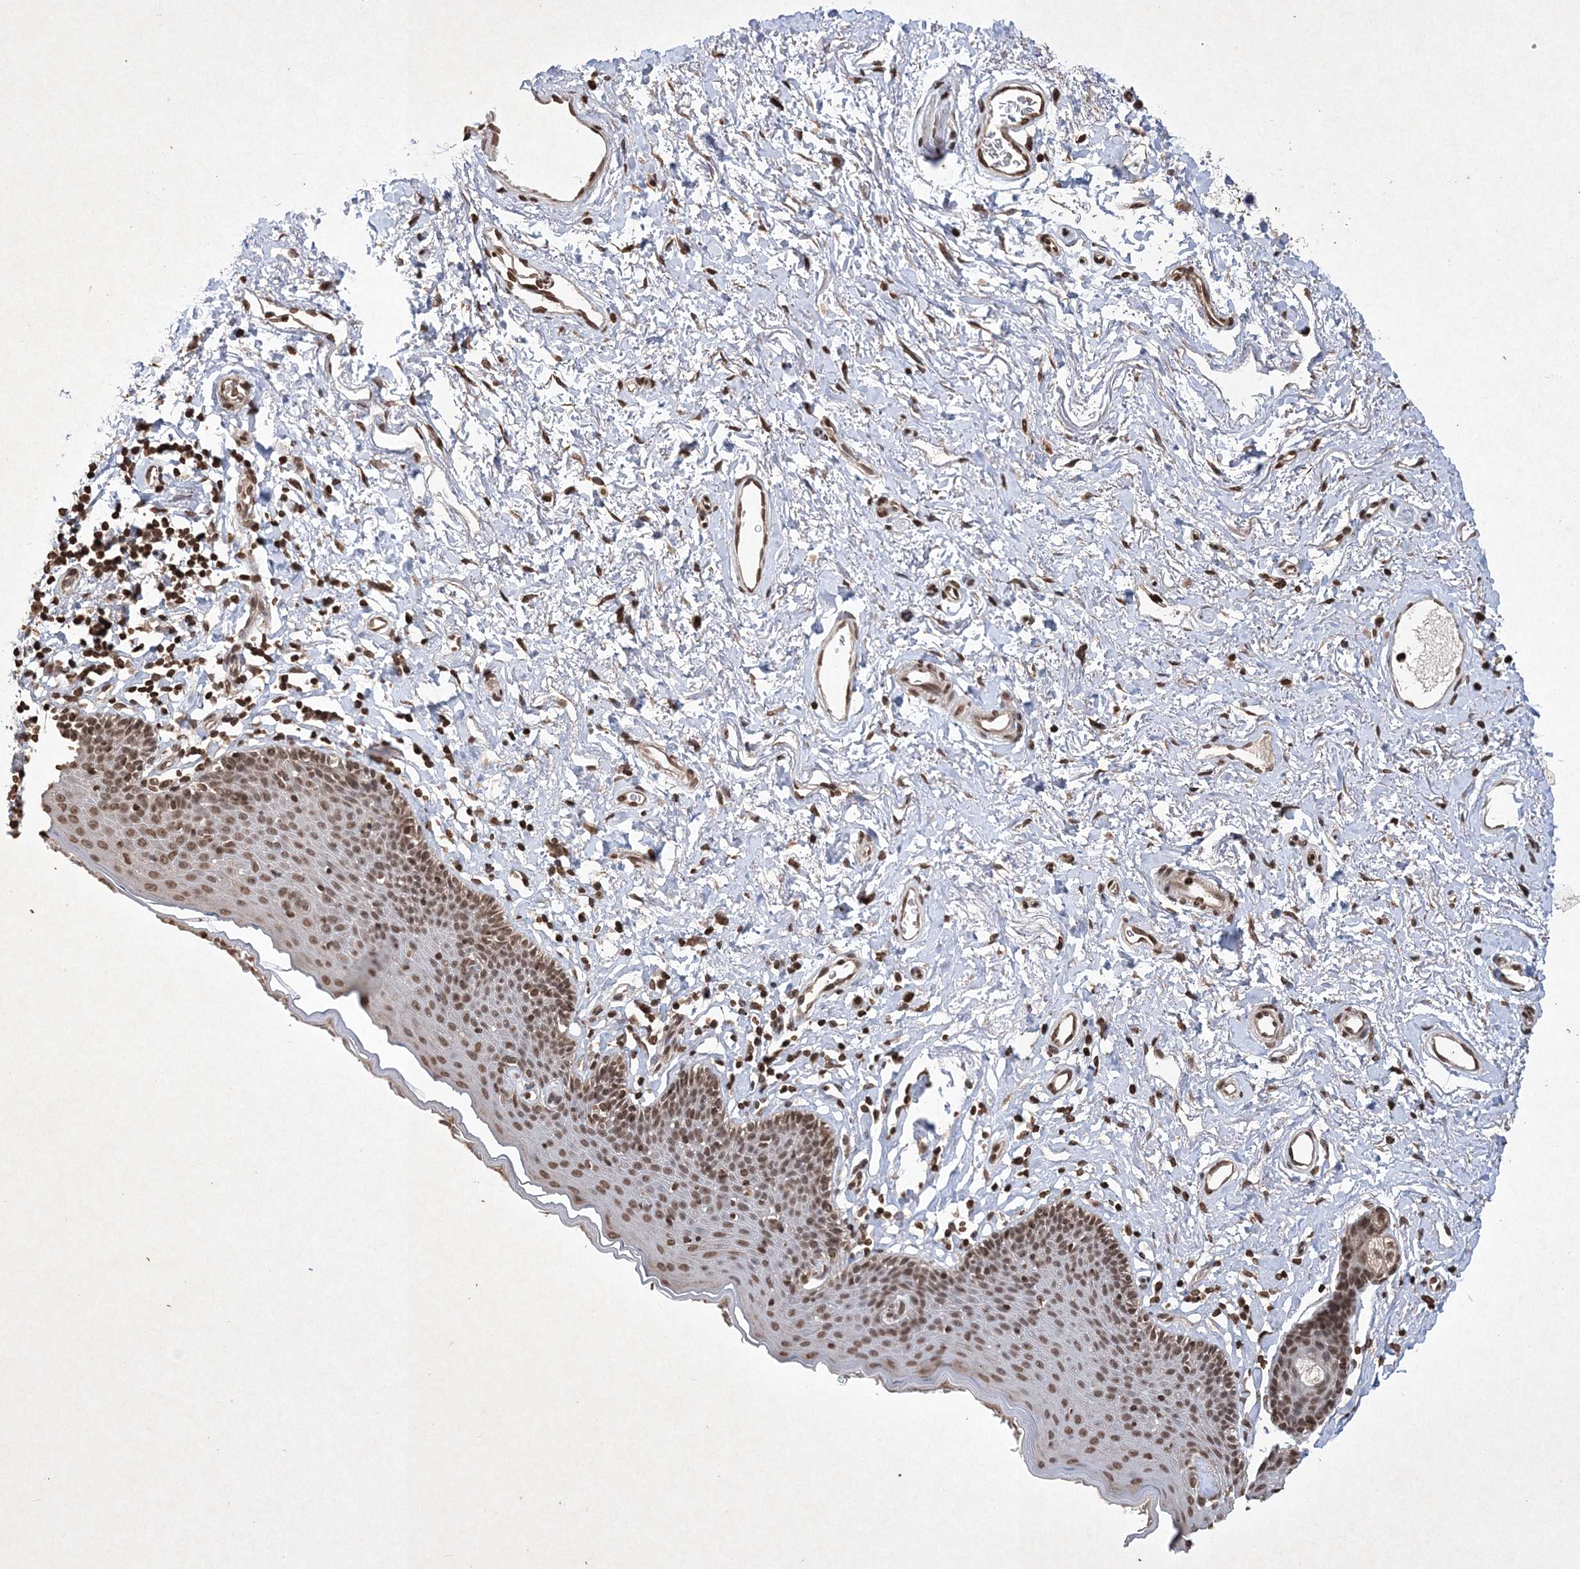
{"staining": {"intensity": "moderate", "quantity": ">75%", "location": "nuclear"}, "tissue": "skin", "cell_type": "Epidermal cells", "image_type": "normal", "snomed": [{"axis": "morphology", "description": "Normal tissue, NOS"}, {"axis": "topography", "description": "Vulva"}], "caption": "Protein expression analysis of unremarkable human skin reveals moderate nuclear expression in about >75% of epidermal cells. (DAB (3,3'-diaminobenzidine) = brown stain, brightfield microscopy at high magnification).", "gene": "NEDD9", "patient": {"sex": "female", "age": 66}}